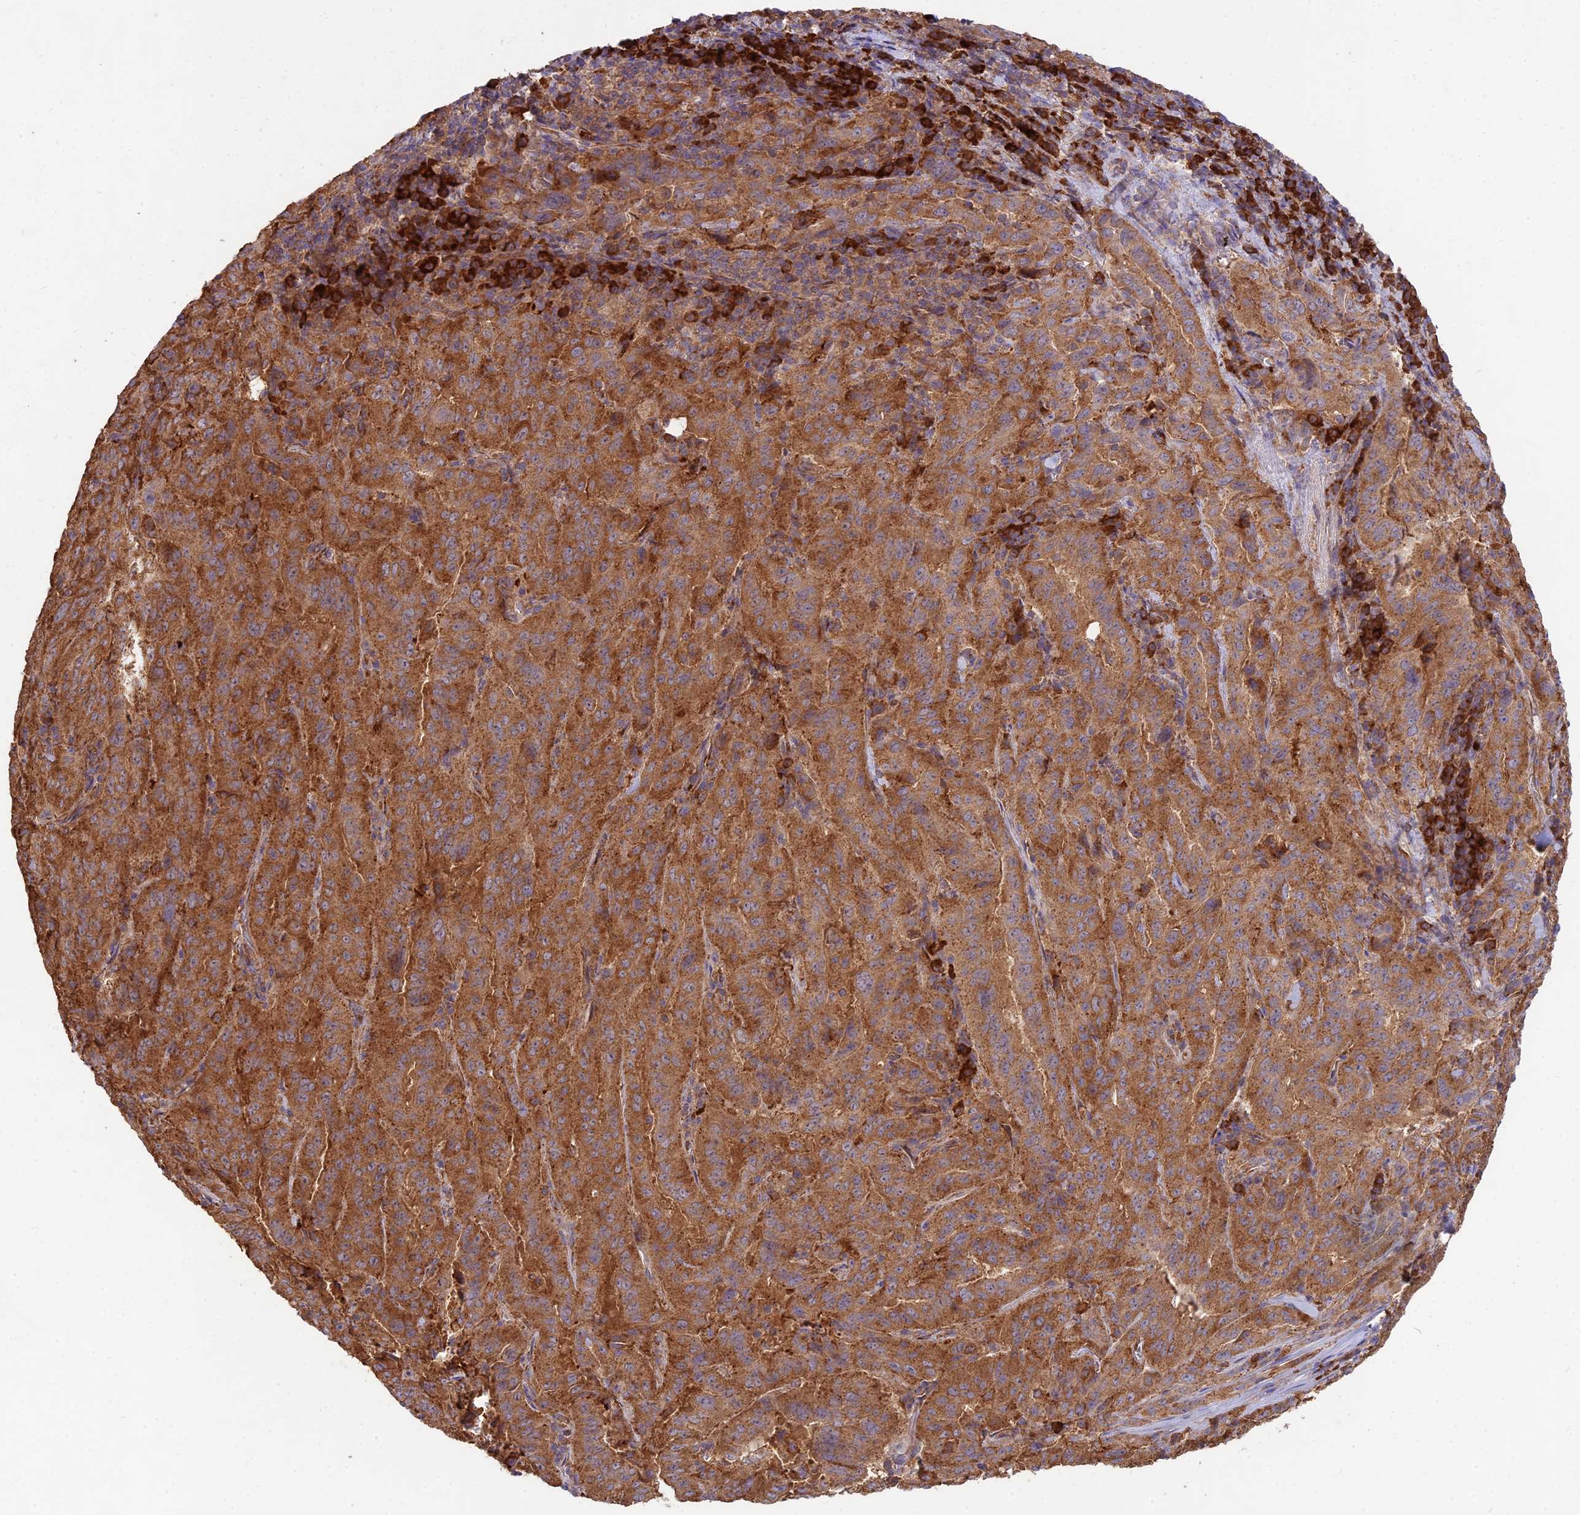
{"staining": {"intensity": "strong", "quantity": ">75%", "location": "cytoplasmic/membranous"}, "tissue": "pancreatic cancer", "cell_type": "Tumor cells", "image_type": "cancer", "snomed": [{"axis": "morphology", "description": "Adenocarcinoma, NOS"}, {"axis": "topography", "description": "Pancreas"}], "caption": "Tumor cells reveal high levels of strong cytoplasmic/membranous positivity in approximately >75% of cells in human adenocarcinoma (pancreatic).", "gene": "NXNL2", "patient": {"sex": "male", "age": 63}}